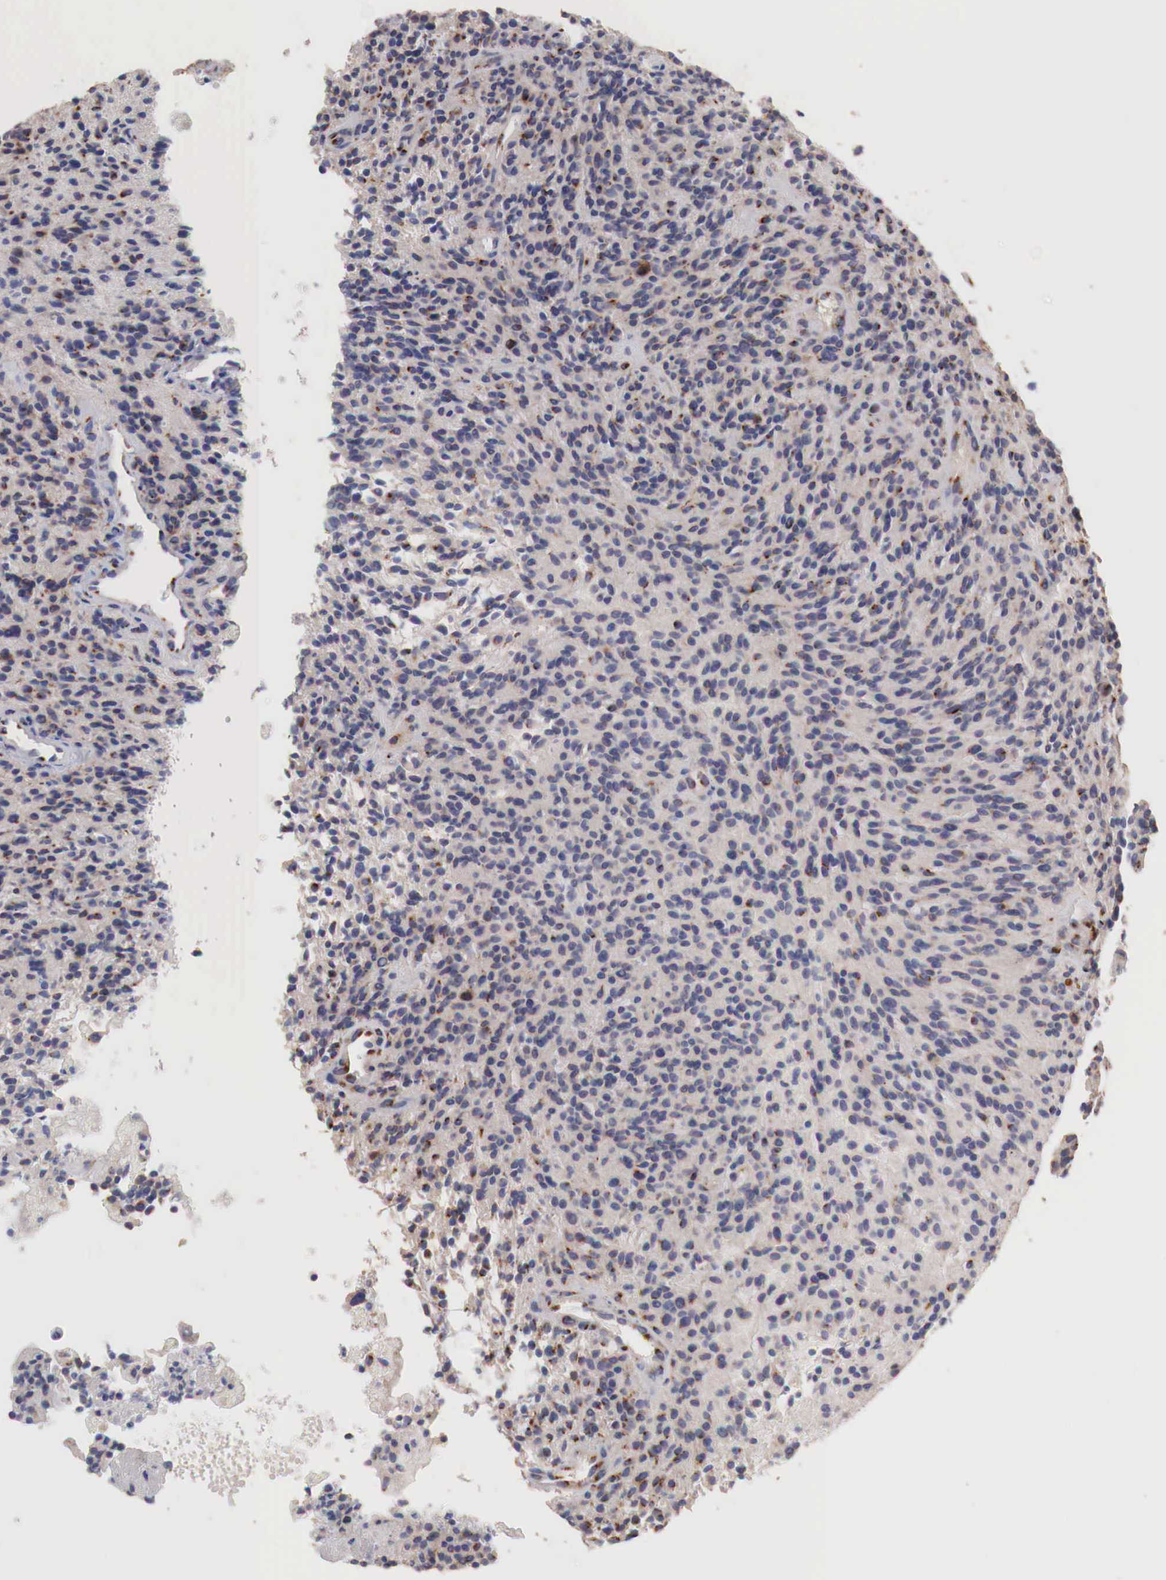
{"staining": {"intensity": "moderate", "quantity": ">75%", "location": "cytoplasmic/membranous"}, "tissue": "glioma", "cell_type": "Tumor cells", "image_type": "cancer", "snomed": [{"axis": "morphology", "description": "Glioma, malignant, High grade"}, {"axis": "topography", "description": "Brain"}], "caption": "The histopathology image displays immunohistochemical staining of glioma. There is moderate cytoplasmic/membranous positivity is identified in about >75% of tumor cells.", "gene": "SYAP1", "patient": {"sex": "female", "age": 13}}